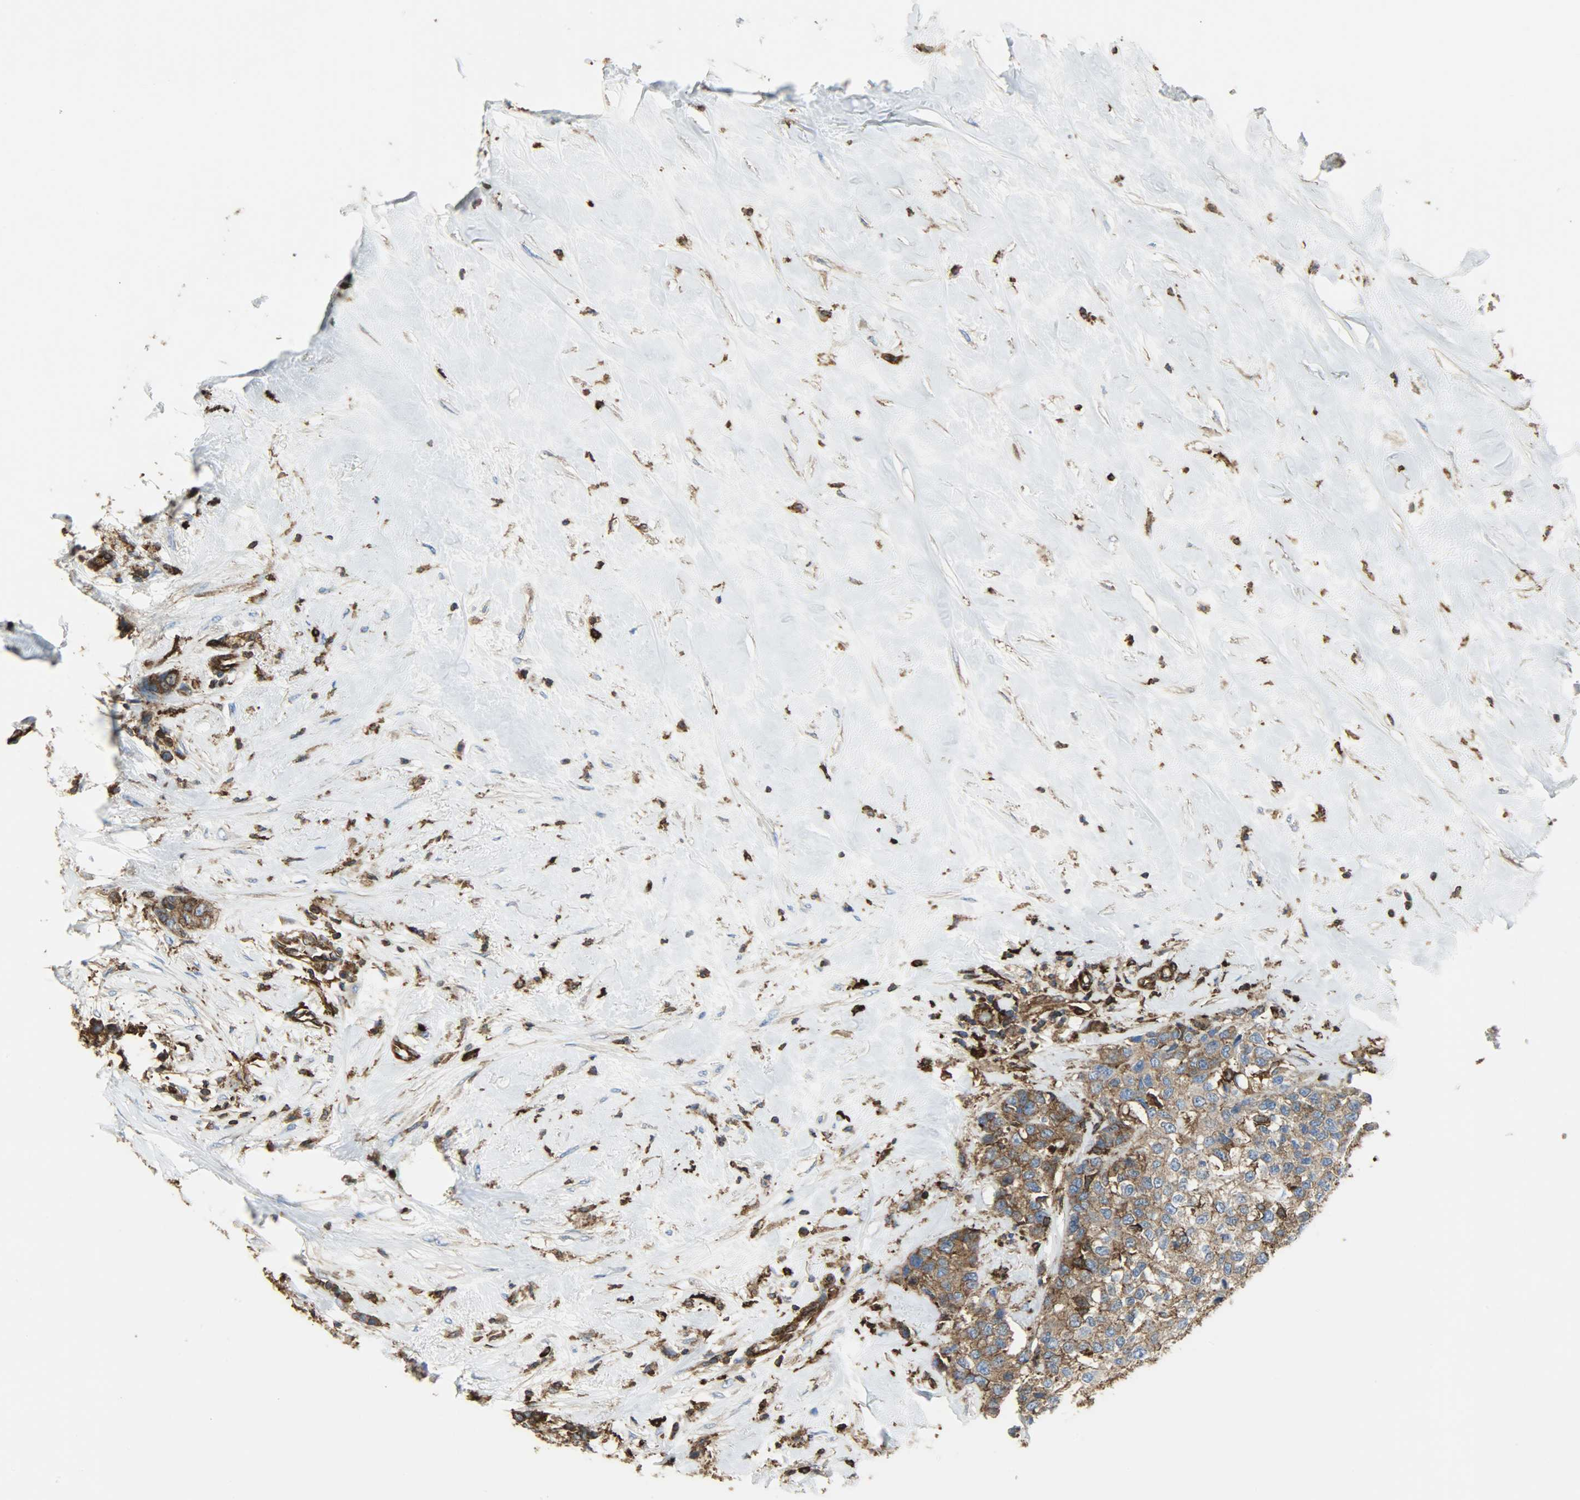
{"staining": {"intensity": "strong", "quantity": ">75%", "location": "cytoplasmic/membranous"}, "tissue": "breast cancer", "cell_type": "Tumor cells", "image_type": "cancer", "snomed": [{"axis": "morphology", "description": "Duct carcinoma"}, {"axis": "topography", "description": "Breast"}], "caption": "High-power microscopy captured an immunohistochemistry image of breast cancer (infiltrating ductal carcinoma), revealing strong cytoplasmic/membranous positivity in approximately >75% of tumor cells.", "gene": "VASP", "patient": {"sex": "female", "age": 51}}